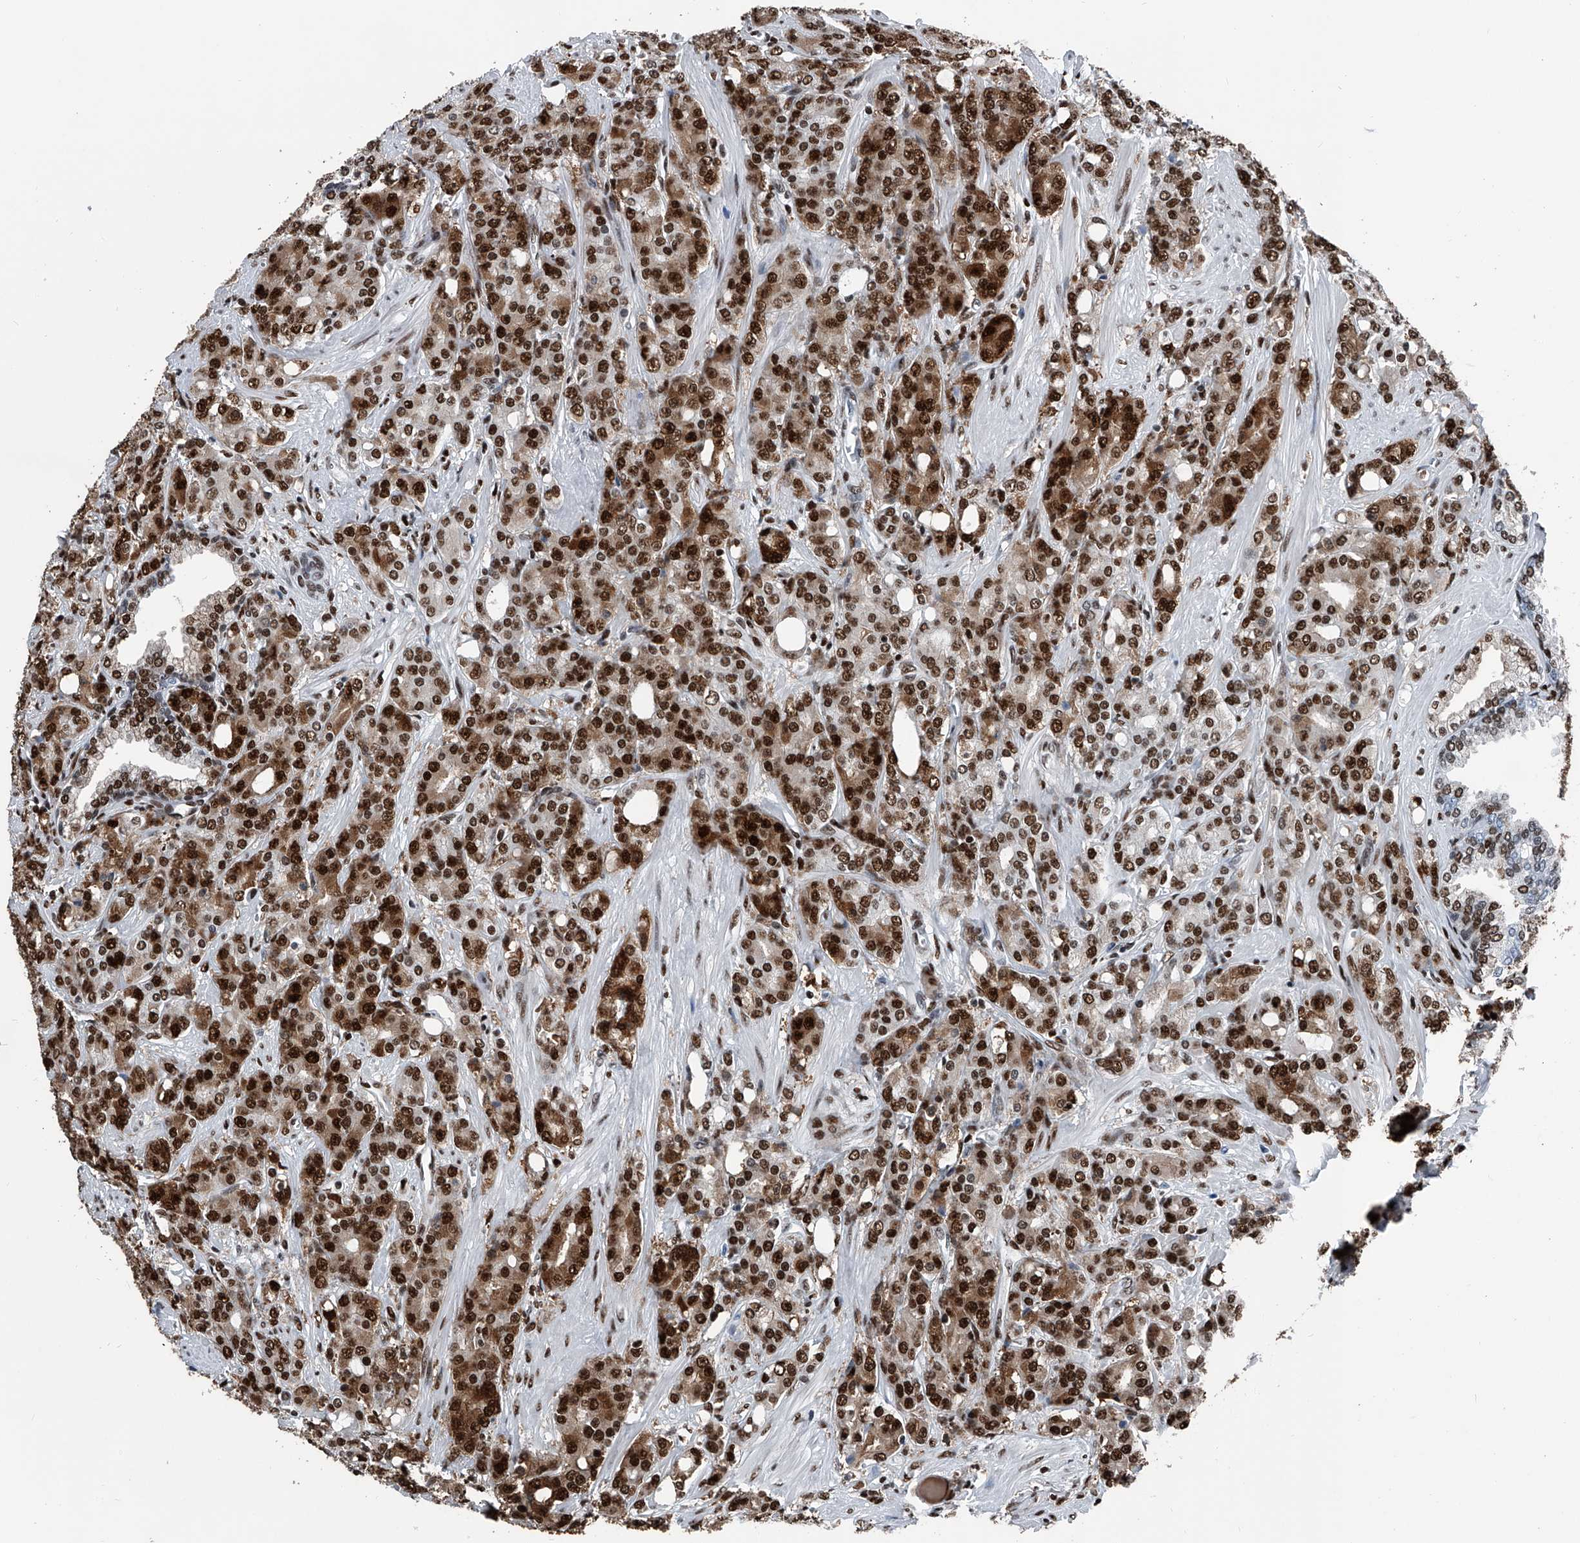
{"staining": {"intensity": "strong", "quantity": "25%-75%", "location": "cytoplasmic/membranous,nuclear"}, "tissue": "prostate cancer", "cell_type": "Tumor cells", "image_type": "cancer", "snomed": [{"axis": "morphology", "description": "Adenocarcinoma, High grade"}, {"axis": "topography", "description": "Prostate"}], "caption": "The photomicrograph exhibits a brown stain indicating the presence of a protein in the cytoplasmic/membranous and nuclear of tumor cells in prostate high-grade adenocarcinoma.", "gene": "FKBP5", "patient": {"sex": "male", "age": 62}}